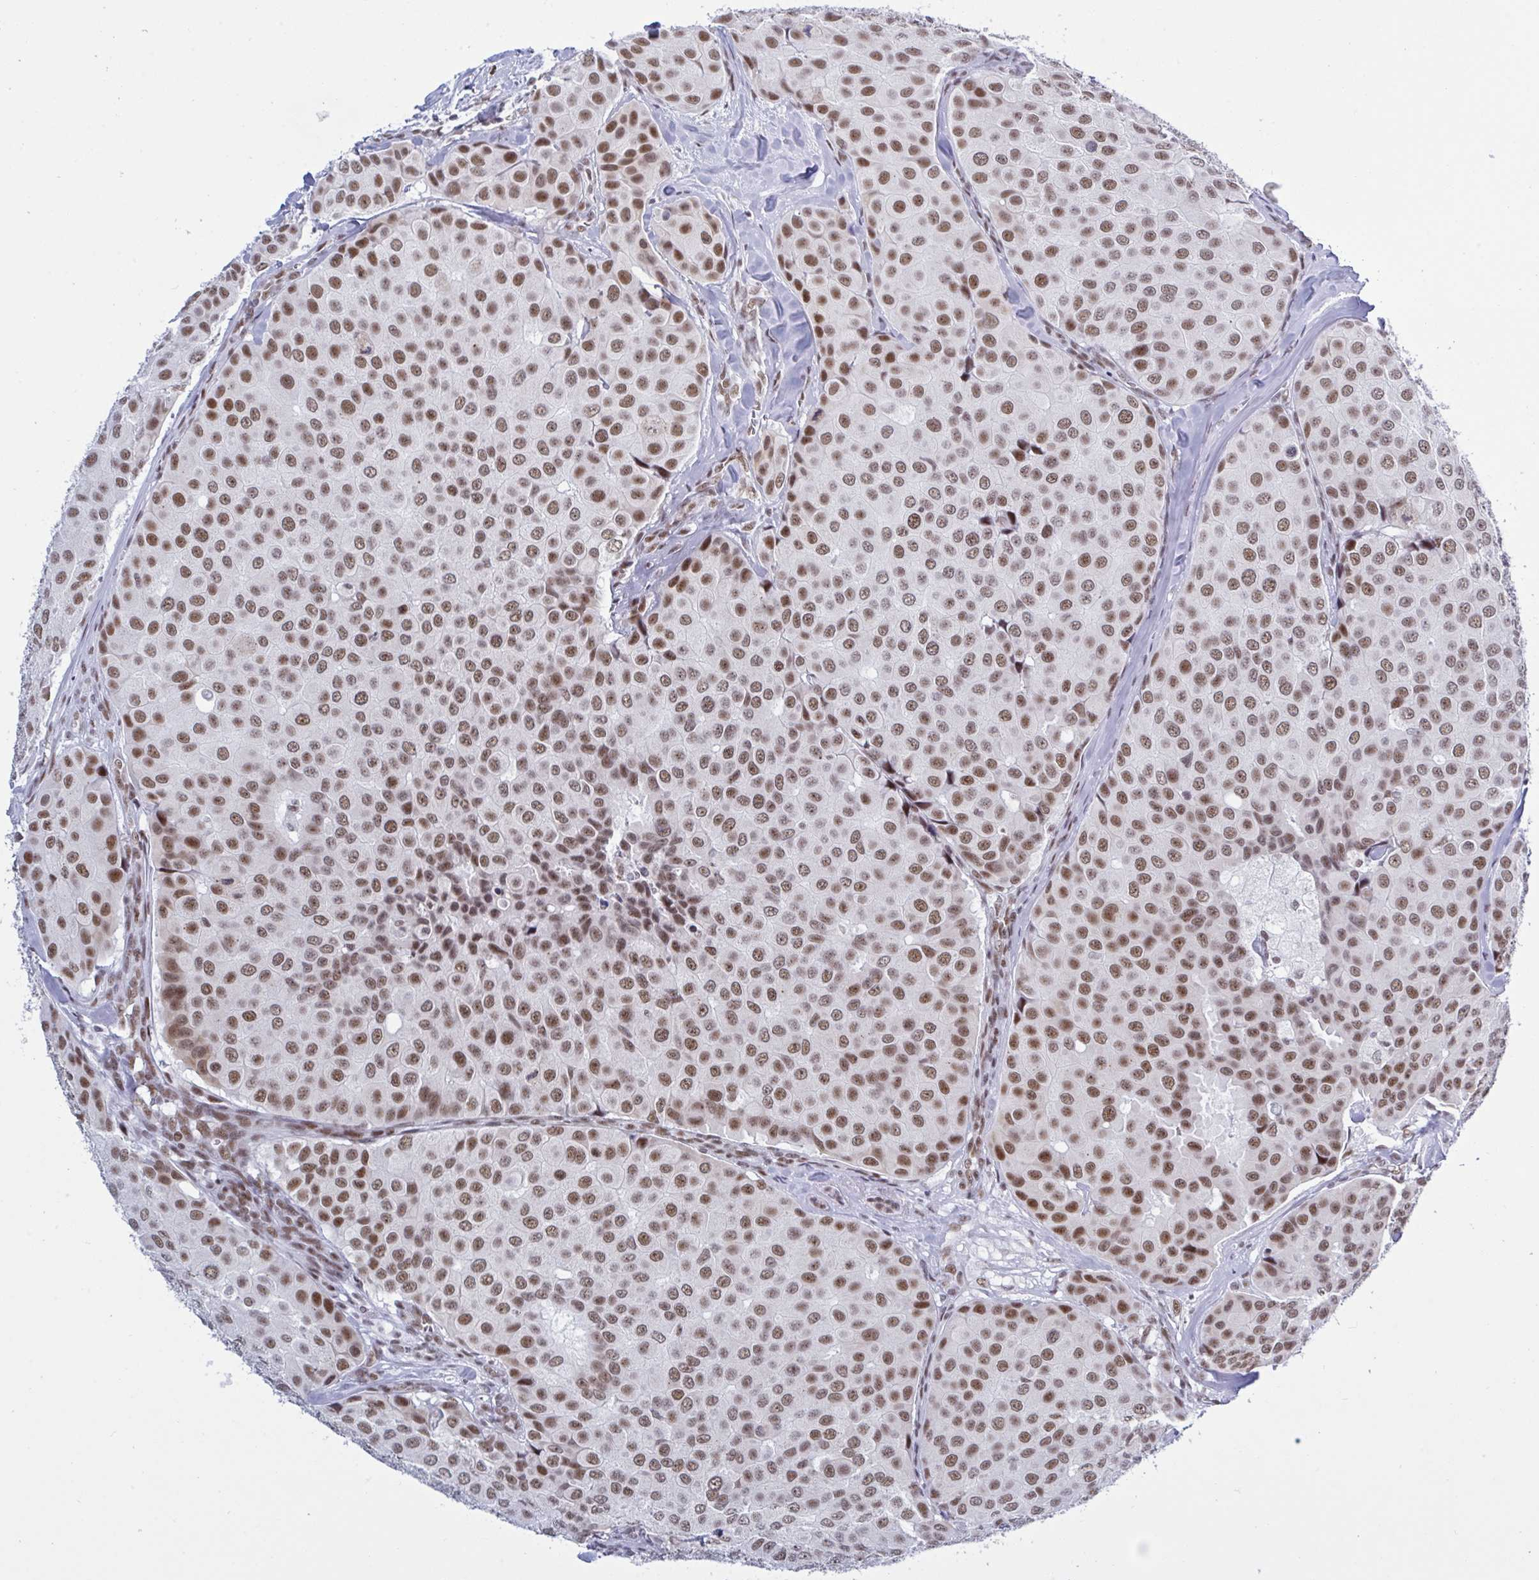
{"staining": {"intensity": "strong", "quantity": ">75%", "location": "nuclear"}, "tissue": "breast cancer", "cell_type": "Tumor cells", "image_type": "cancer", "snomed": [{"axis": "morphology", "description": "Duct carcinoma"}, {"axis": "topography", "description": "Breast"}], "caption": "This photomicrograph demonstrates immunohistochemistry (IHC) staining of human breast intraductal carcinoma, with high strong nuclear positivity in approximately >75% of tumor cells.", "gene": "PPP1R10", "patient": {"sex": "female", "age": 70}}